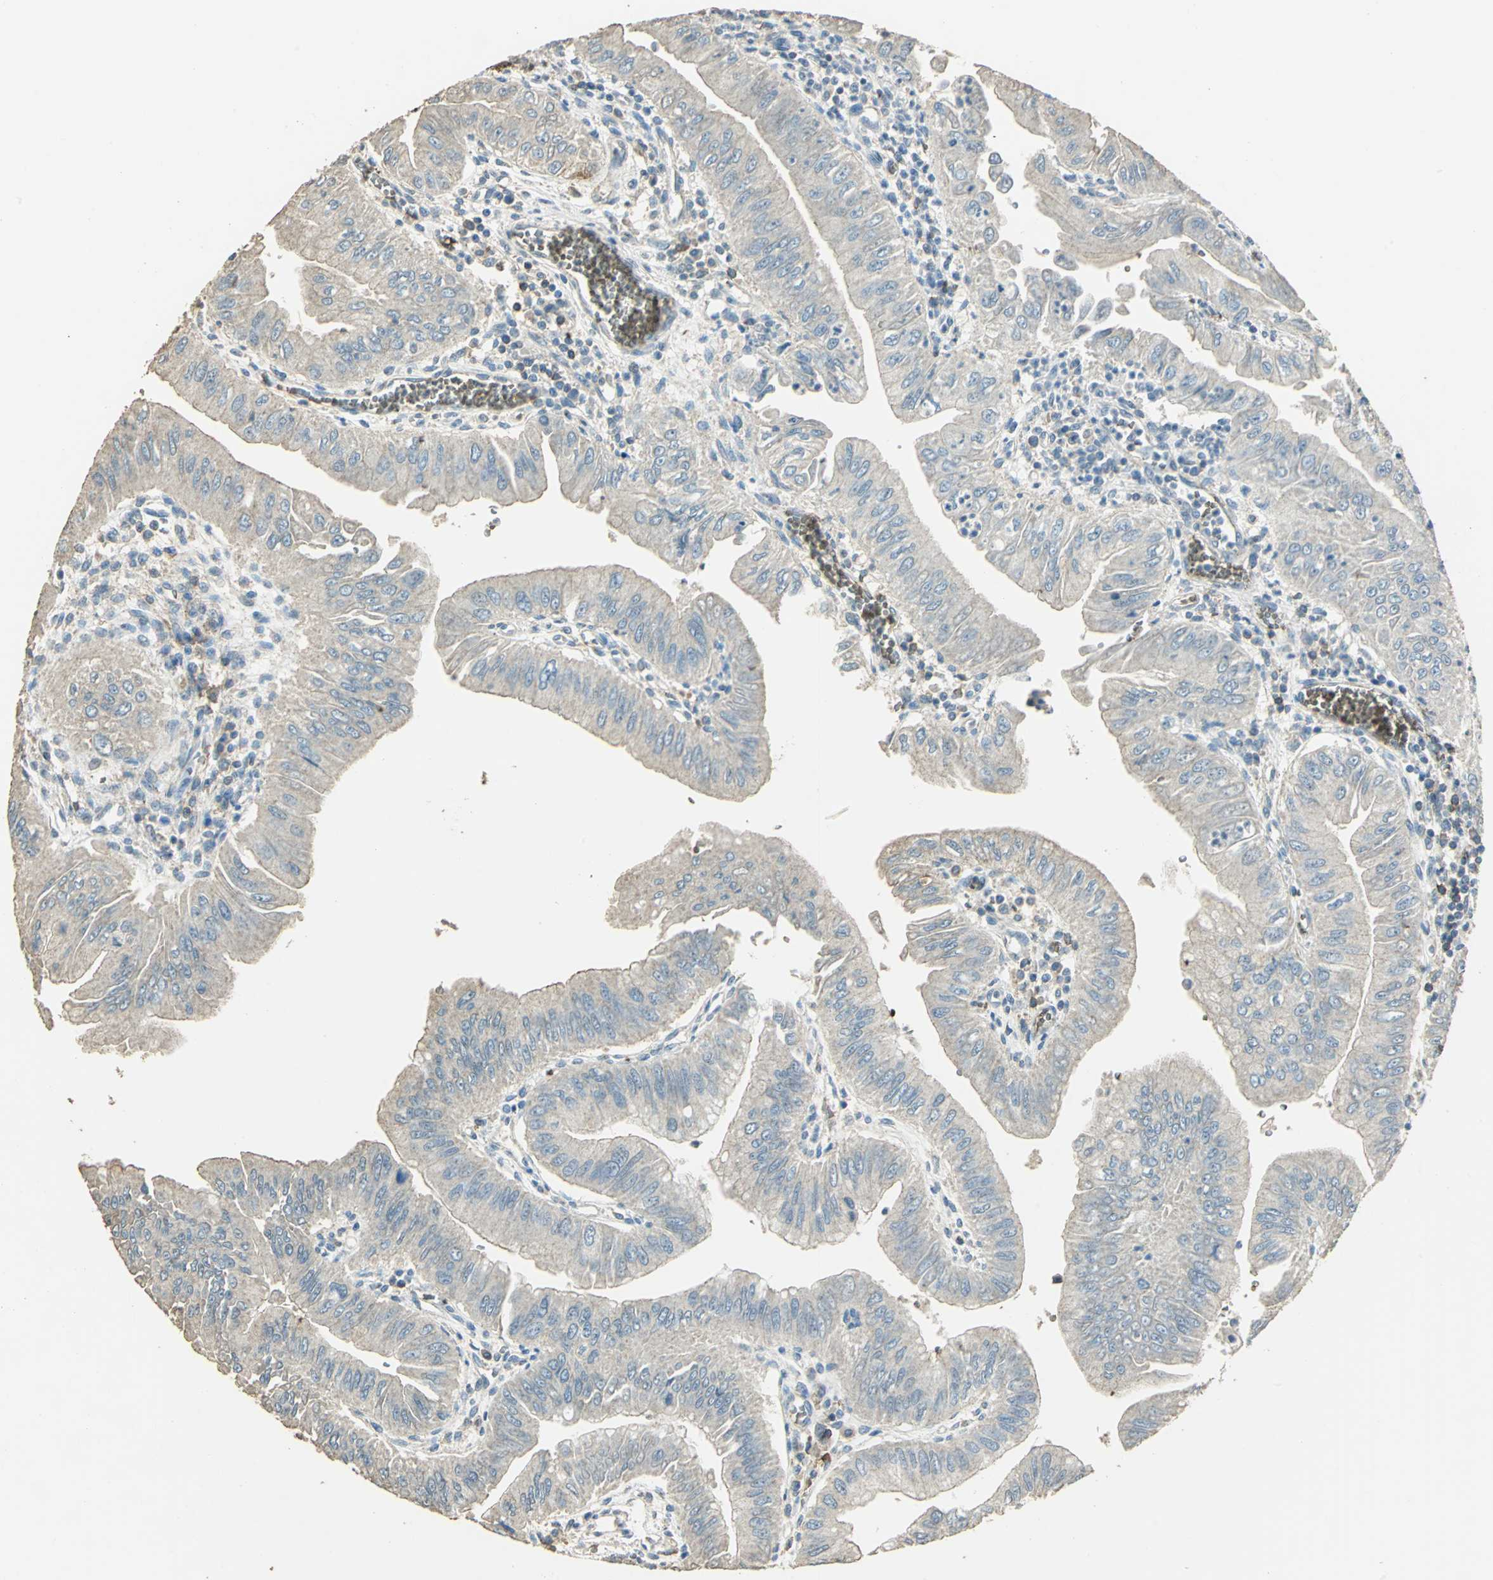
{"staining": {"intensity": "weak", "quantity": ">75%", "location": "cytoplasmic/membranous"}, "tissue": "pancreatic cancer", "cell_type": "Tumor cells", "image_type": "cancer", "snomed": [{"axis": "morphology", "description": "Normal tissue, NOS"}, {"axis": "topography", "description": "Lymph node"}], "caption": "The photomicrograph exhibits staining of pancreatic cancer, revealing weak cytoplasmic/membranous protein positivity (brown color) within tumor cells.", "gene": "TRAPPC2", "patient": {"sex": "male", "age": 50}}